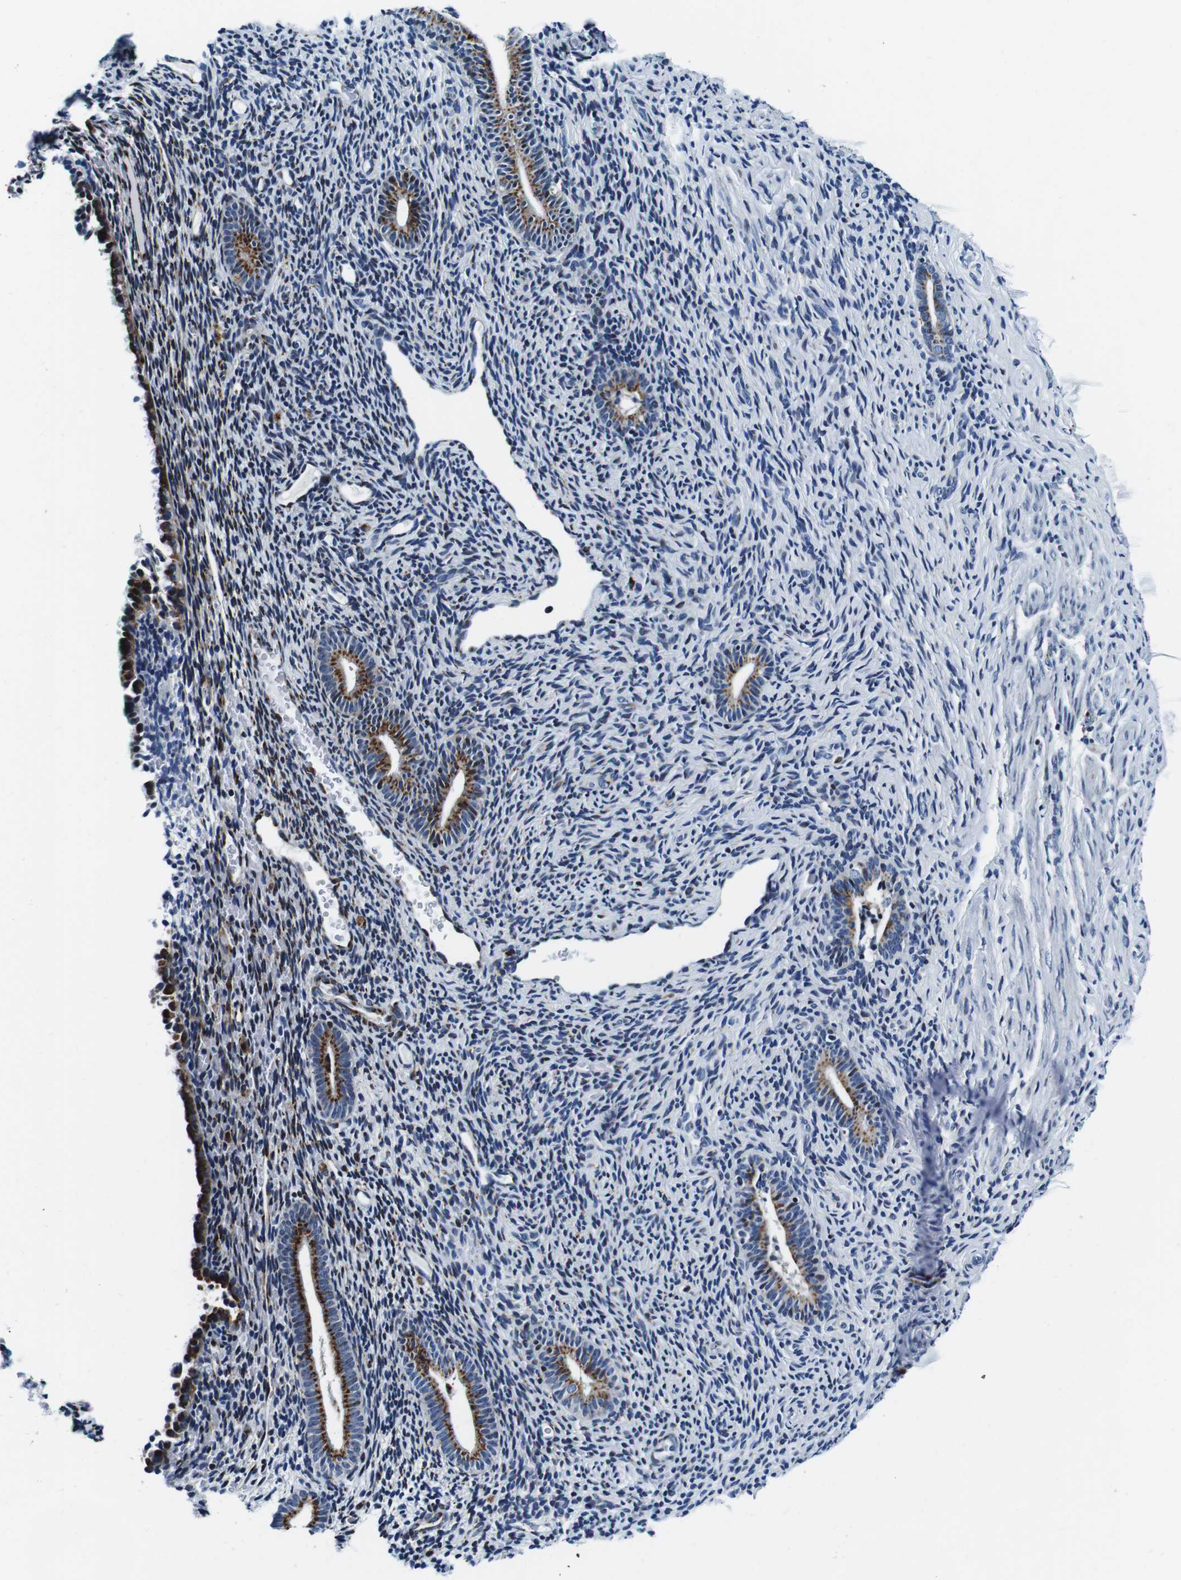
{"staining": {"intensity": "negative", "quantity": "none", "location": "none"}, "tissue": "endometrium", "cell_type": "Cells in endometrial stroma", "image_type": "normal", "snomed": [{"axis": "morphology", "description": "Normal tissue, NOS"}, {"axis": "topography", "description": "Endometrium"}], "caption": "DAB (3,3'-diaminobenzidine) immunohistochemical staining of unremarkable endometrium demonstrates no significant expression in cells in endometrial stroma. Brightfield microscopy of IHC stained with DAB (3,3'-diaminobenzidine) (brown) and hematoxylin (blue), captured at high magnification.", "gene": "FAR2", "patient": {"sex": "female", "age": 51}}